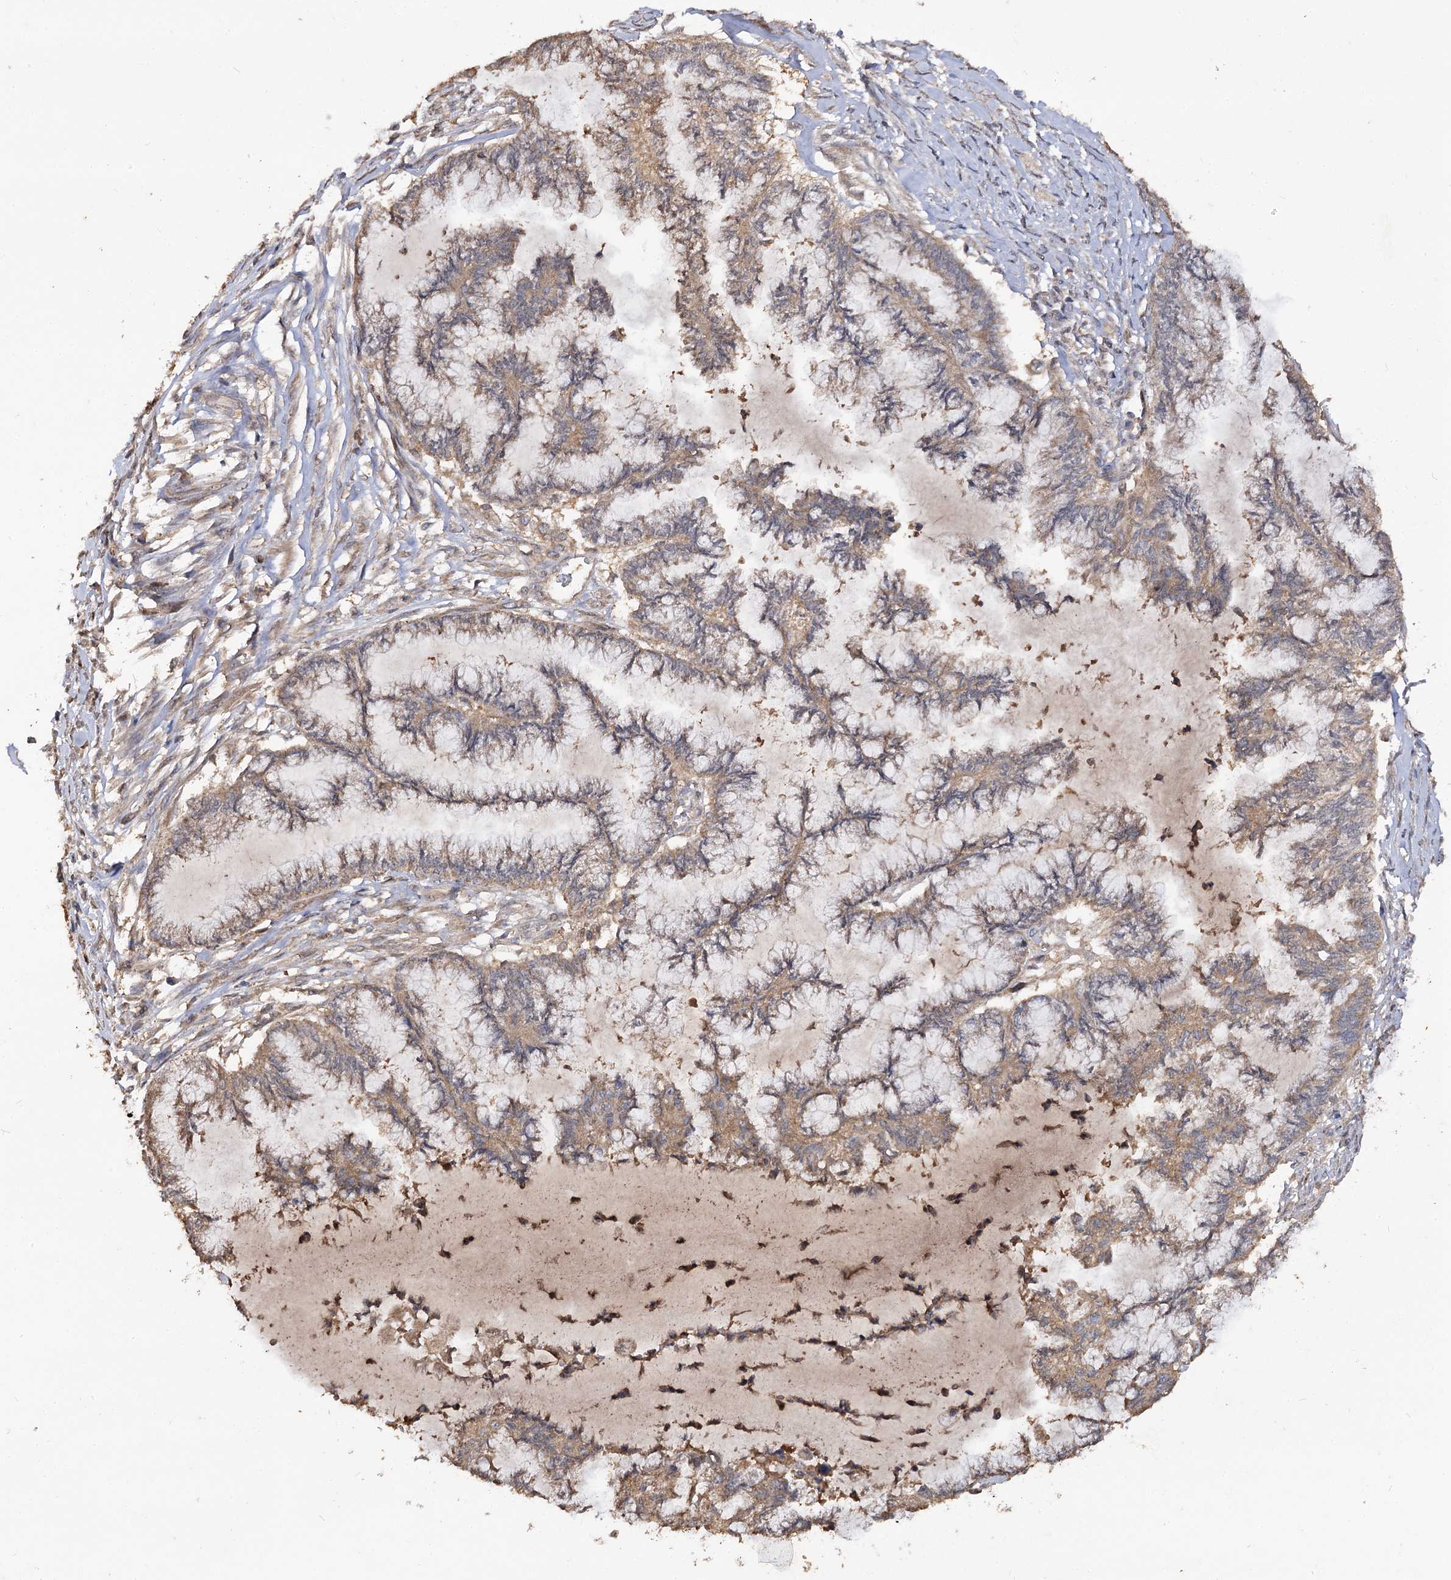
{"staining": {"intensity": "moderate", "quantity": ">75%", "location": "cytoplasmic/membranous"}, "tissue": "endometrial cancer", "cell_type": "Tumor cells", "image_type": "cancer", "snomed": [{"axis": "morphology", "description": "Adenocarcinoma, NOS"}, {"axis": "topography", "description": "Endometrium"}], "caption": "Human adenocarcinoma (endometrial) stained with a protein marker demonstrates moderate staining in tumor cells.", "gene": "ARL13A", "patient": {"sex": "female", "age": 86}}